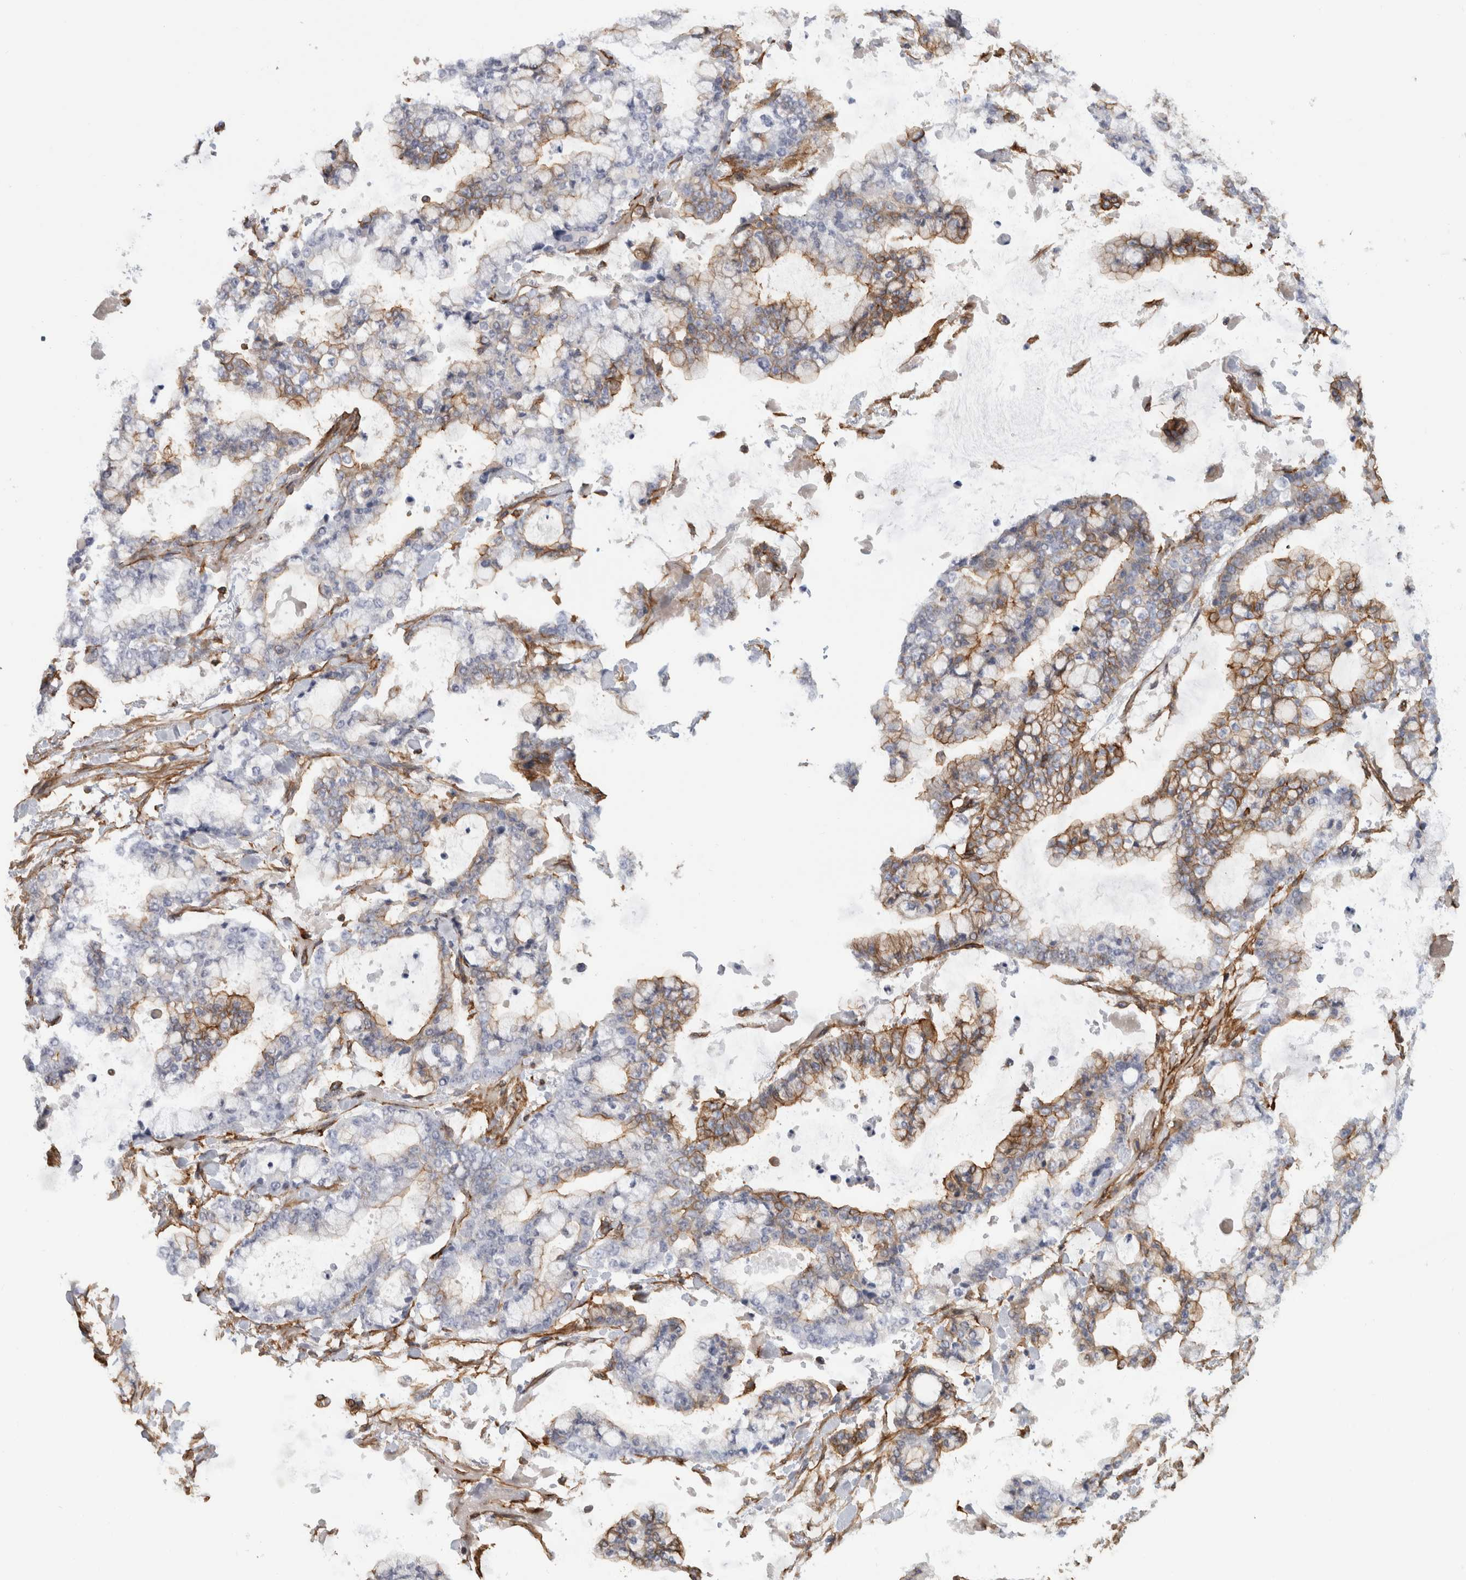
{"staining": {"intensity": "moderate", "quantity": "25%-75%", "location": "cytoplasmic/membranous"}, "tissue": "stomach cancer", "cell_type": "Tumor cells", "image_type": "cancer", "snomed": [{"axis": "morphology", "description": "Normal tissue, NOS"}, {"axis": "morphology", "description": "Adenocarcinoma, NOS"}, {"axis": "topography", "description": "Stomach, upper"}, {"axis": "topography", "description": "Stomach"}], "caption": "A brown stain highlights moderate cytoplasmic/membranous expression of a protein in human stomach adenocarcinoma tumor cells.", "gene": "AHNAK", "patient": {"sex": "male", "age": 76}}